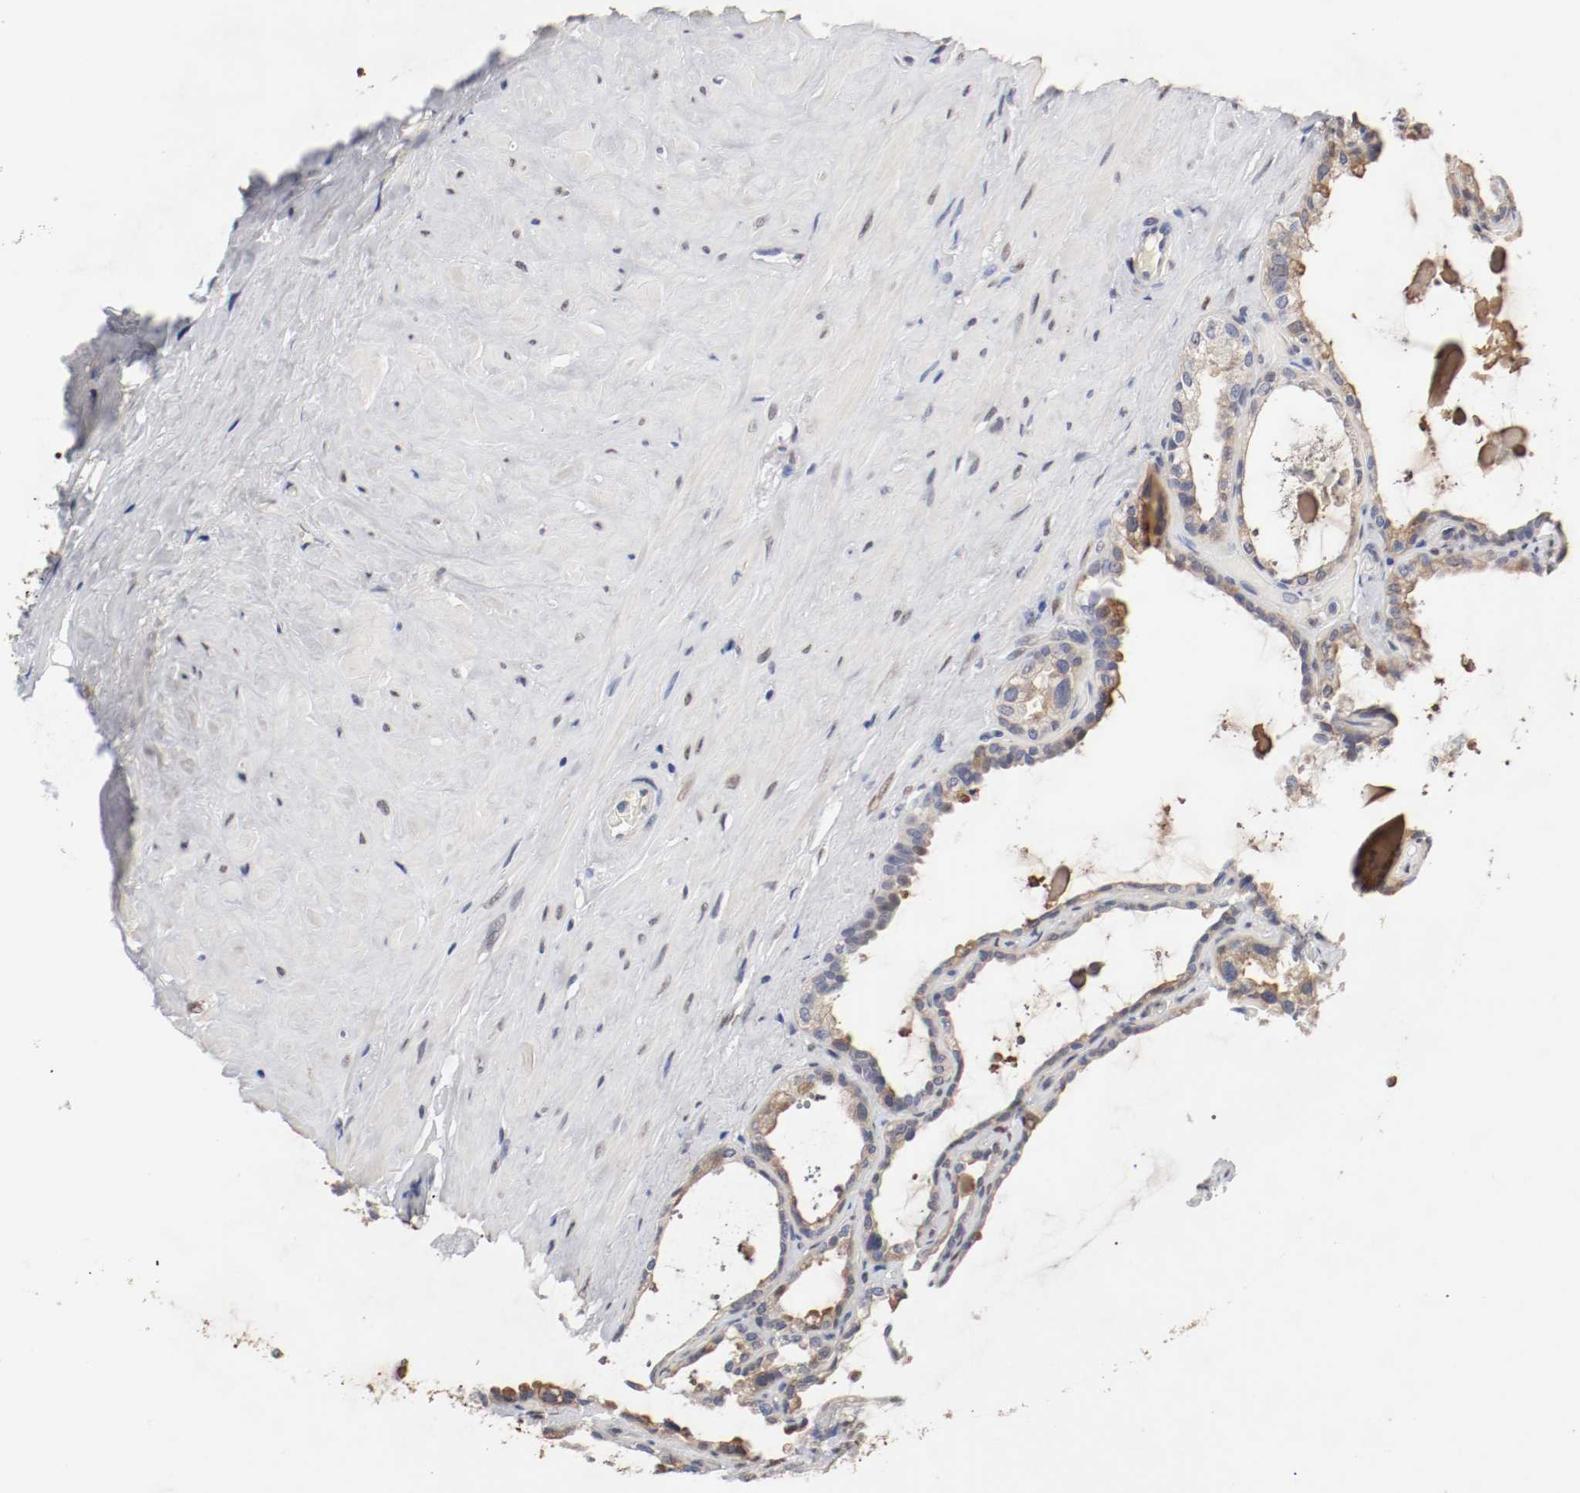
{"staining": {"intensity": "moderate", "quantity": "<25%", "location": "cytoplasmic/membranous,nuclear"}, "tissue": "seminal vesicle", "cell_type": "Glandular cells", "image_type": "normal", "snomed": [{"axis": "morphology", "description": "Normal tissue, NOS"}, {"axis": "morphology", "description": "Inflammation, NOS"}, {"axis": "topography", "description": "Urinary bladder"}, {"axis": "topography", "description": "Prostate"}, {"axis": "topography", "description": "Seminal veicle"}], "caption": "High-magnification brightfield microscopy of unremarkable seminal vesicle stained with DAB (3,3'-diaminobenzidine) (brown) and counterstained with hematoxylin (blue). glandular cells exhibit moderate cytoplasmic/membranous,nuclear staining is present in about<25% of cells.", "gene": "FOSL2", "patient": {"sex": "male", "age": 82}}